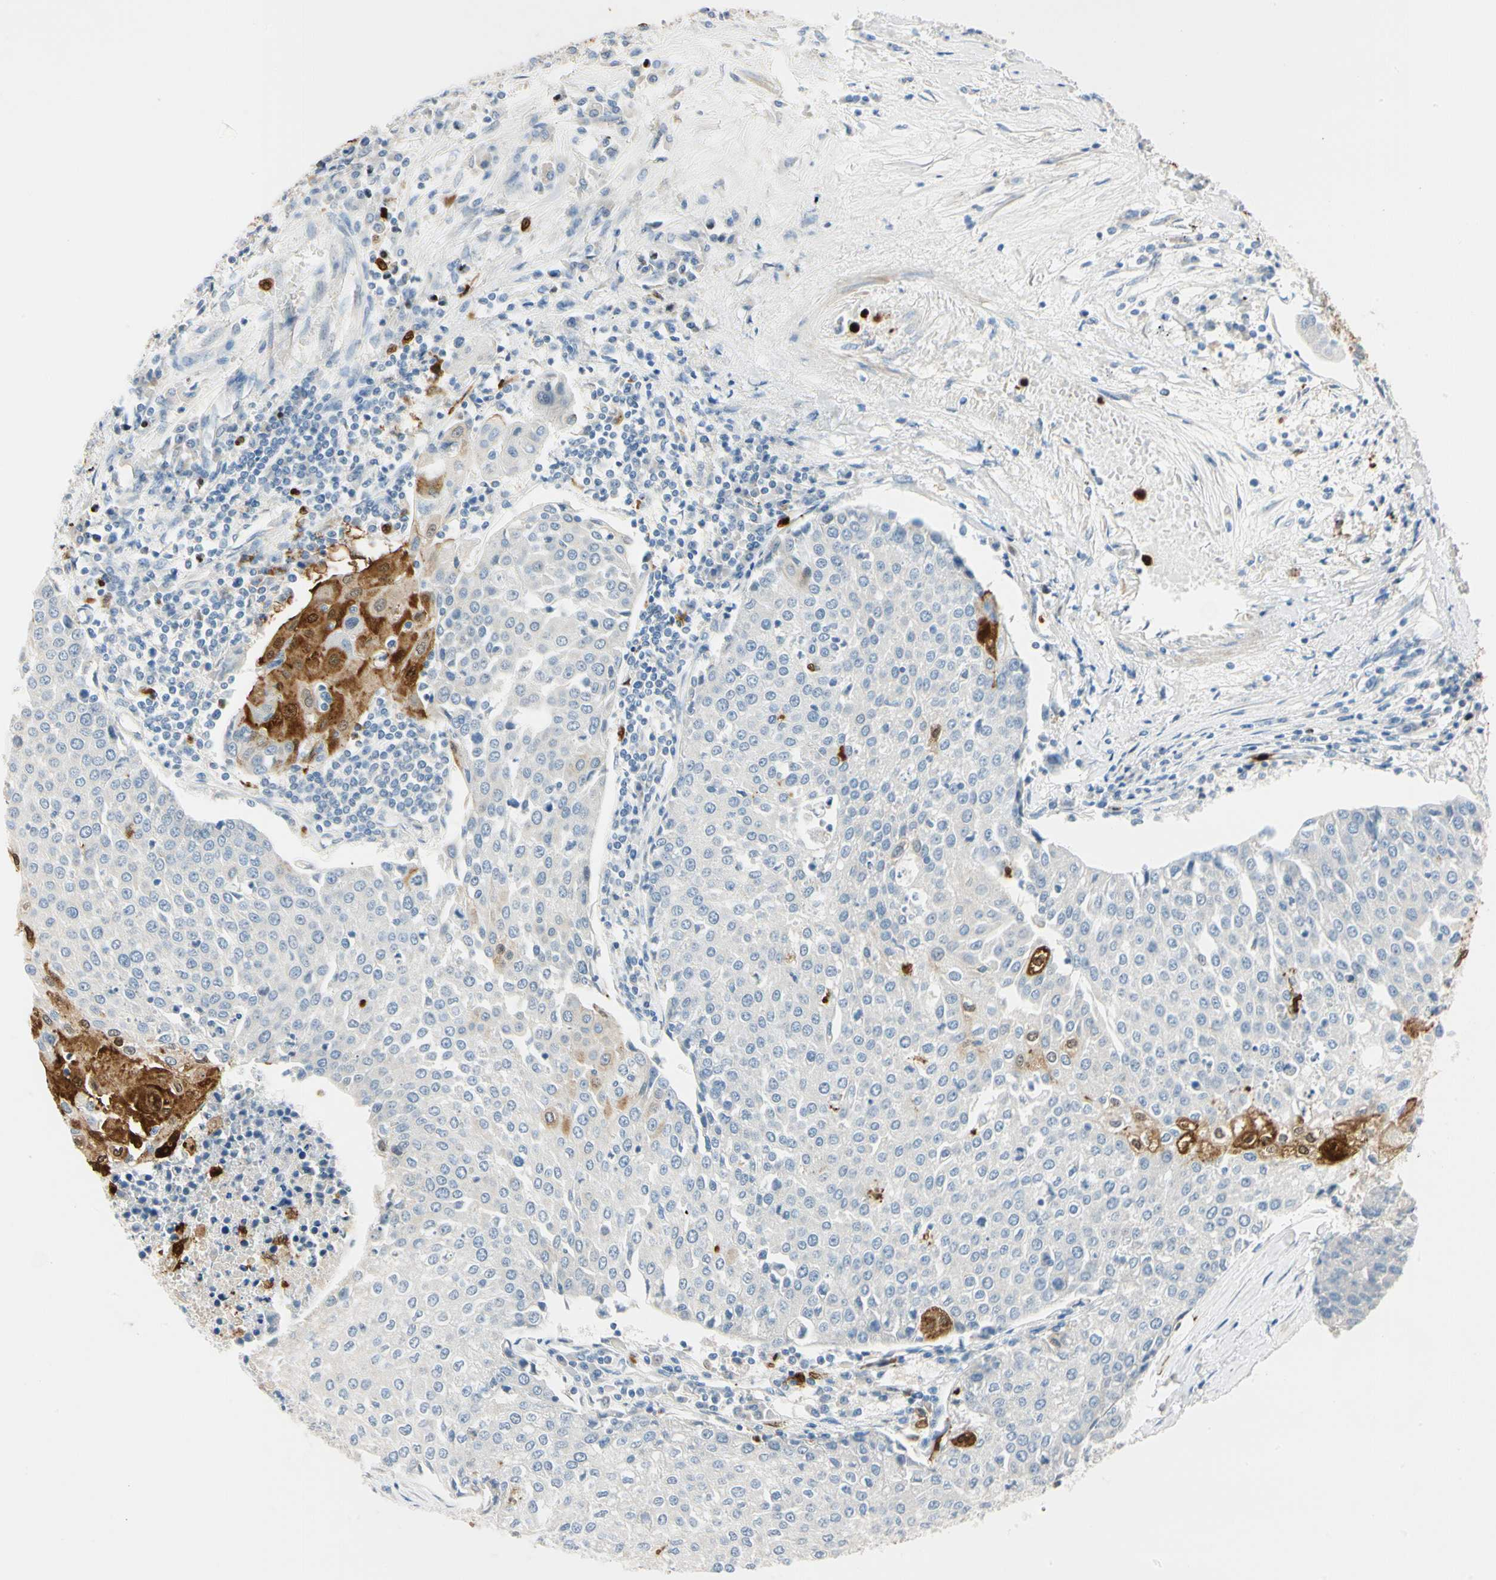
{"staining": {"intensity": "moderate", "quantity": "<25%", "location": "cytoplasmic/membranous"}, "tissue": "urothelial cancer", "cell_type": "Tumor cells", "image_type": "cancer", "snomed": [{"axis": "morphology", "description": "Urothelial carcinoma, High grade"}, {"axis": "topography", "description": "Urinary bladder"}], "caption": "High-magnification brightfield microscopy of urothelial carcinoma (high-grade) stained with DAB (3,3'-diaminobenzidine) (brown) and counterstained with hematoxylin (blue). tumor cells exhibit moderate cytoplasmic/membranous staining is identified in approximately<25% of cells.", "gene": "TRAF5", "patient": {"sex": "female", "age": 85}}